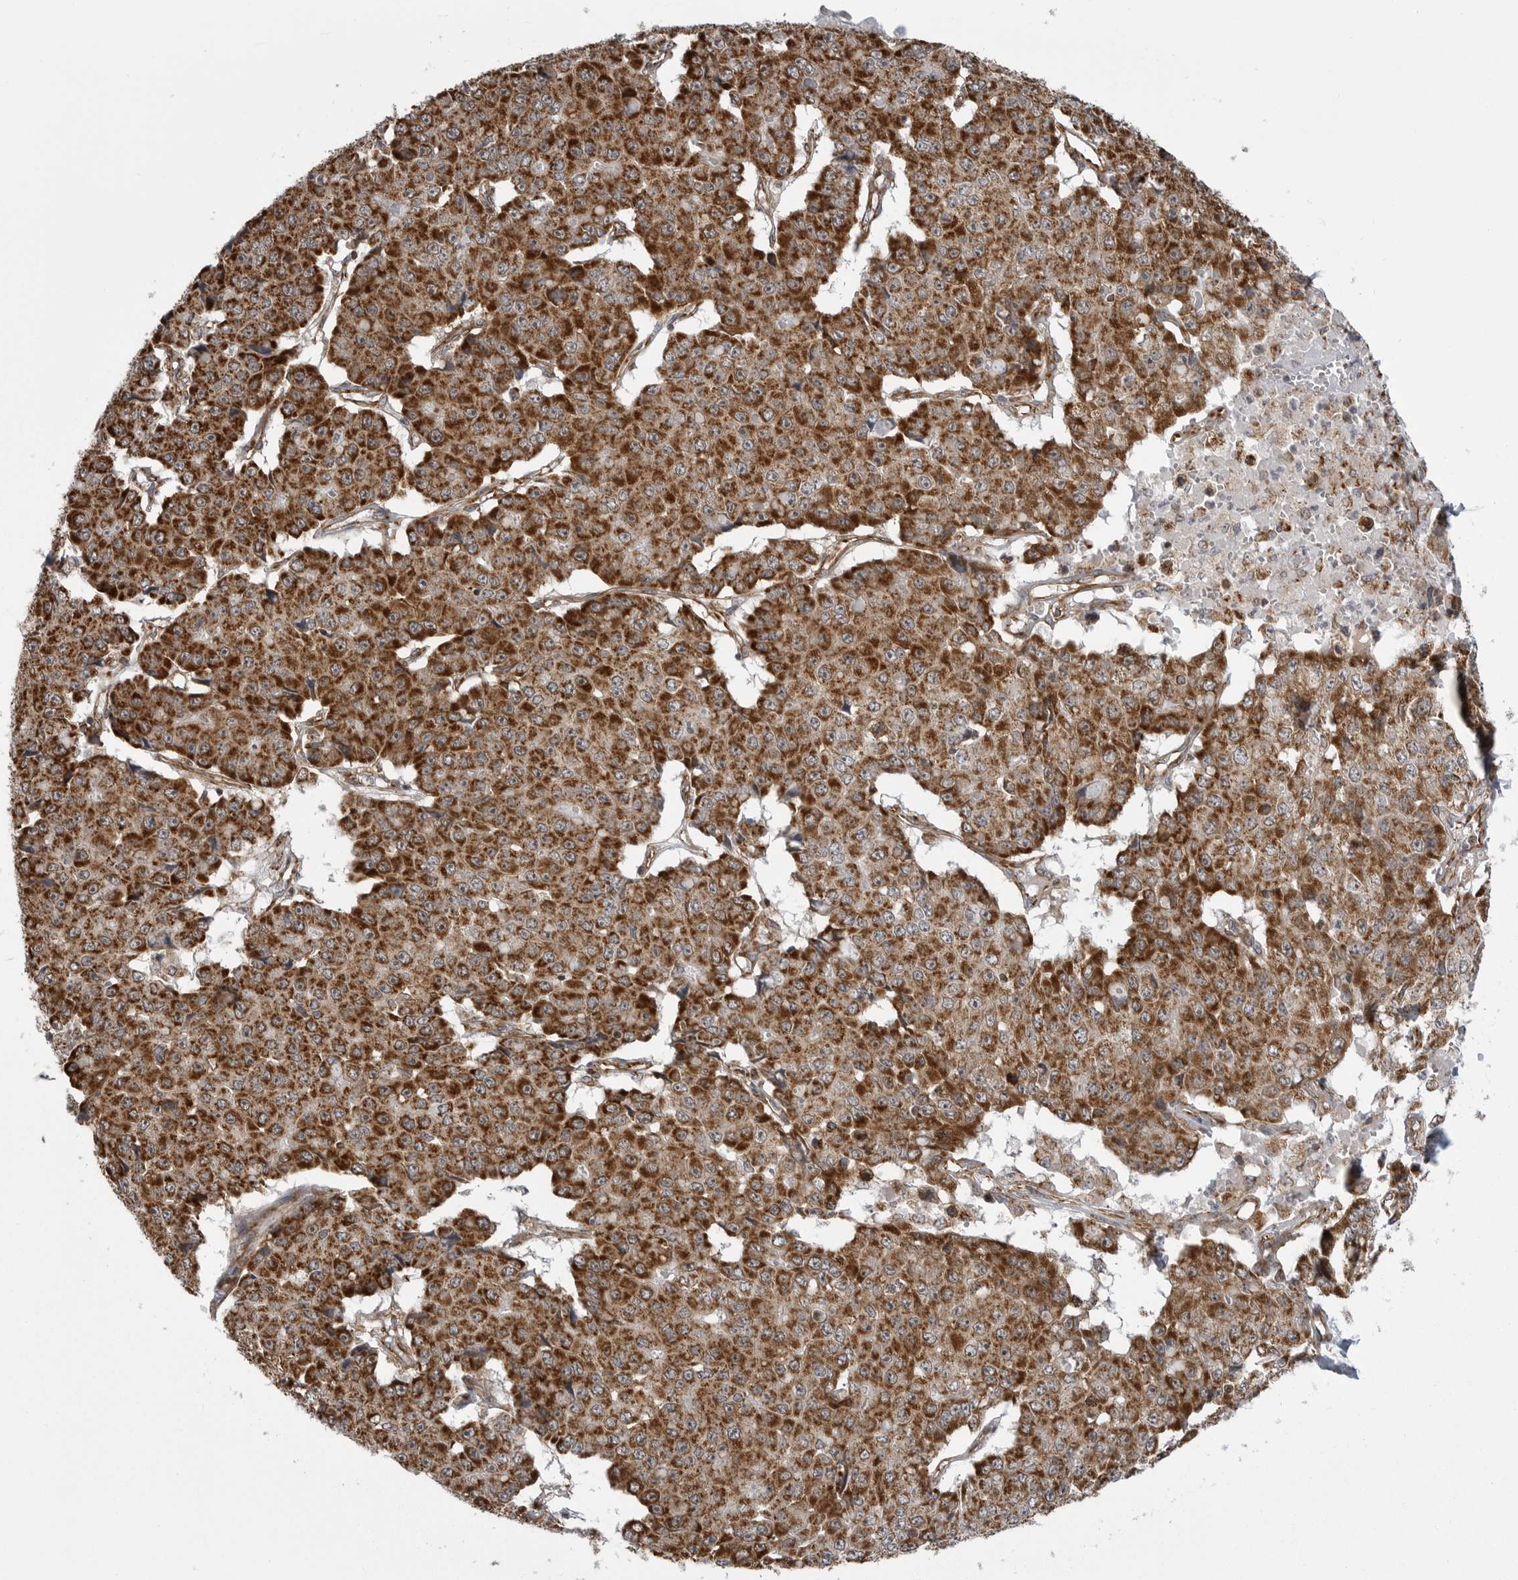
{"staining": {"intensity": "strong", "quantity": ">75%", "location": "cytoplasmic/membranous"}, "tissue": "pancreatic cancer", "cell_type": "Tumor cells", "image_type": "cancer", "snomed": [{"axis": "morphology", "description": "Adenocarcinoma, NOS"}, {"axis": "topography", "description": "Pancreas"}], "caption": "Brown immunohistochemical staining in human pancreatic cancer (adenocarcinoma) reveals strong cytoplasmic/membranous positivity in about >75% of tumor cells.", "gene": "FH", "patient": {"sex": "male", "age": 50}}